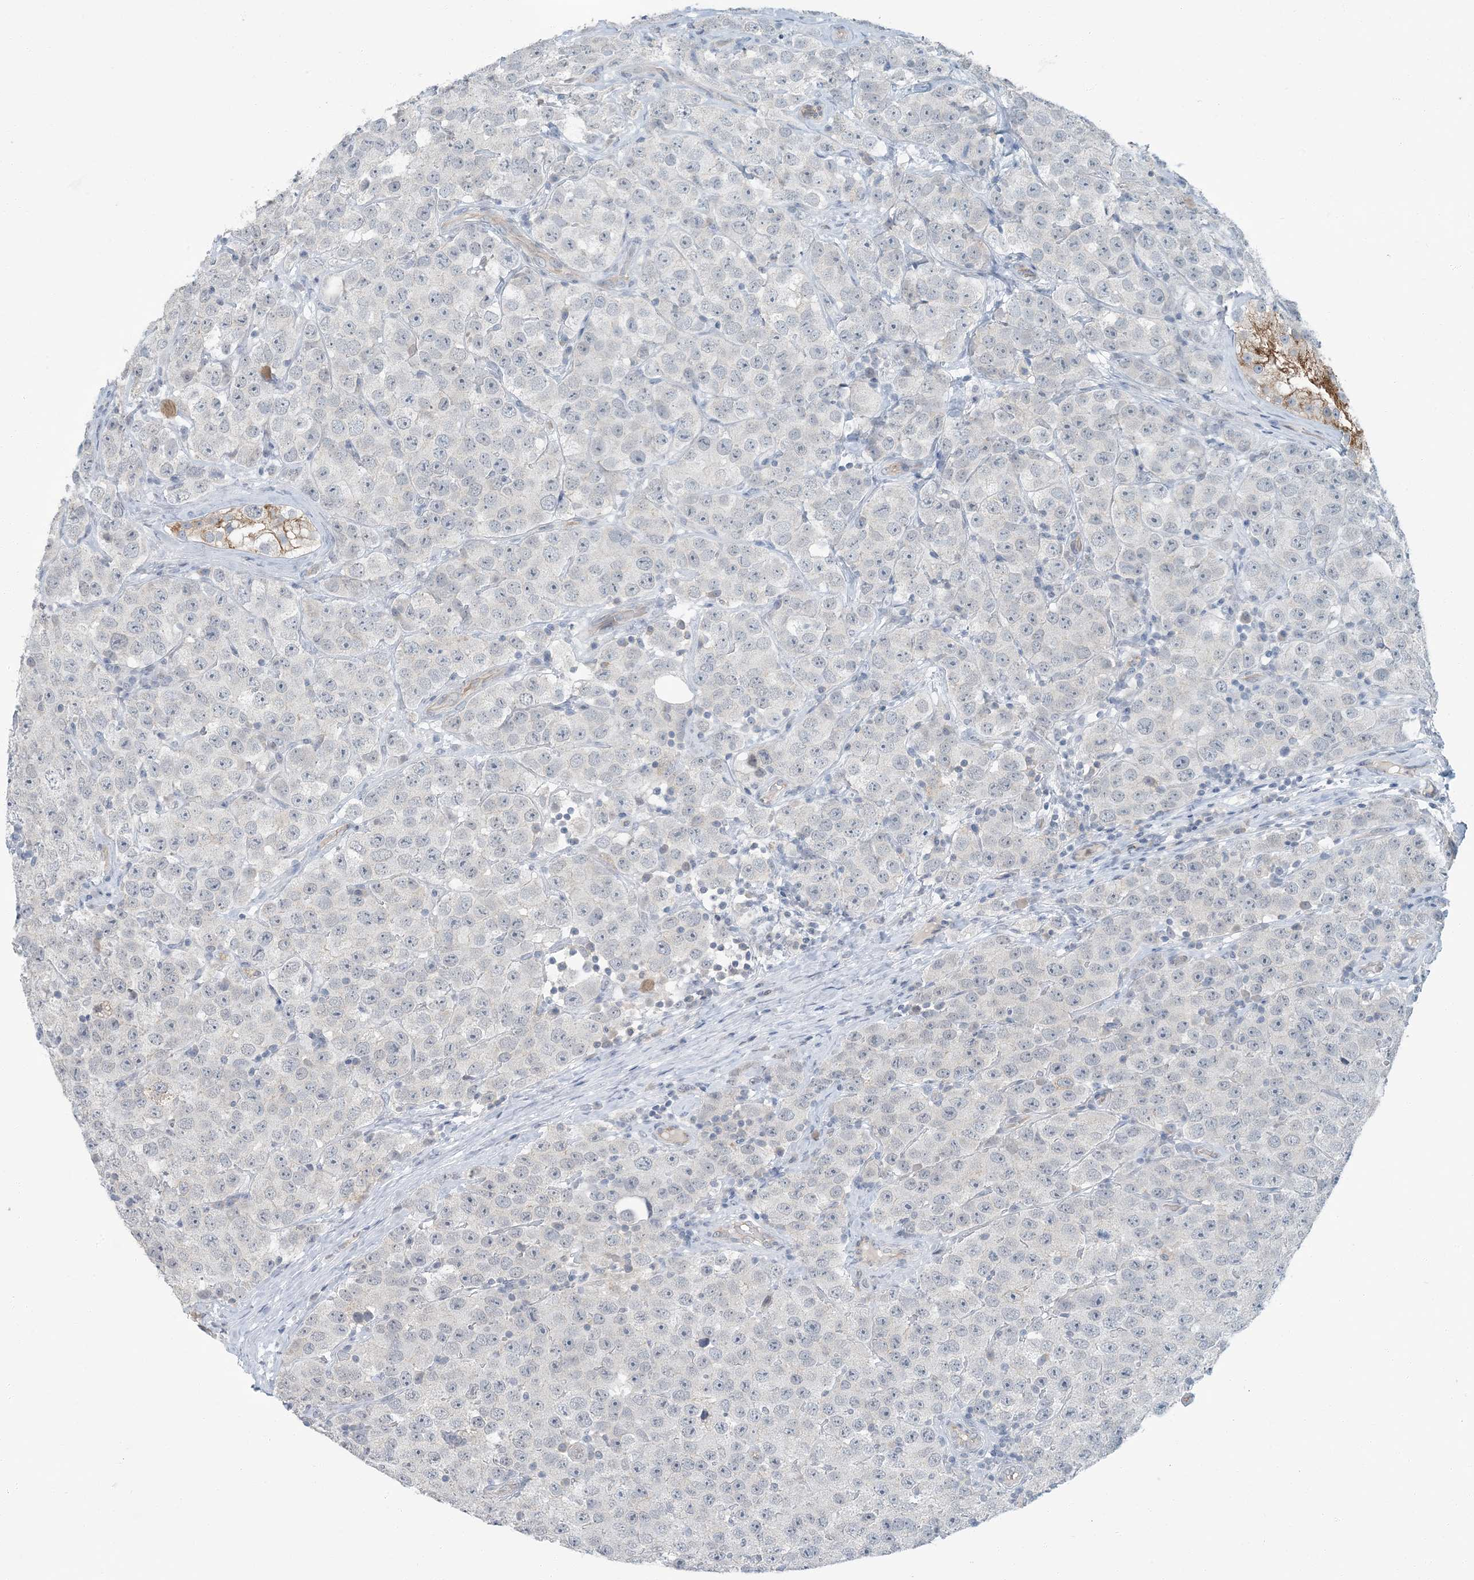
{"staining": {"intensity": "negative", "quantity": "none", "location": "none"}, "tissue": "testis cancer", "cell_type": "Tumor cells", "image_type": "cancer", "snomed": [{"axis": "morphology", "description": "Seminoma, NOS"}, {"axis": "topography", "description": "Testis"}], "caption": "Image shows no protein positivity in tumor cells of seminoma (testis) tissue. (DAB IHC with hematoxylin counter stain).", "gene": "EPHA4", "patient": {"sex": "male", "age": 28}}